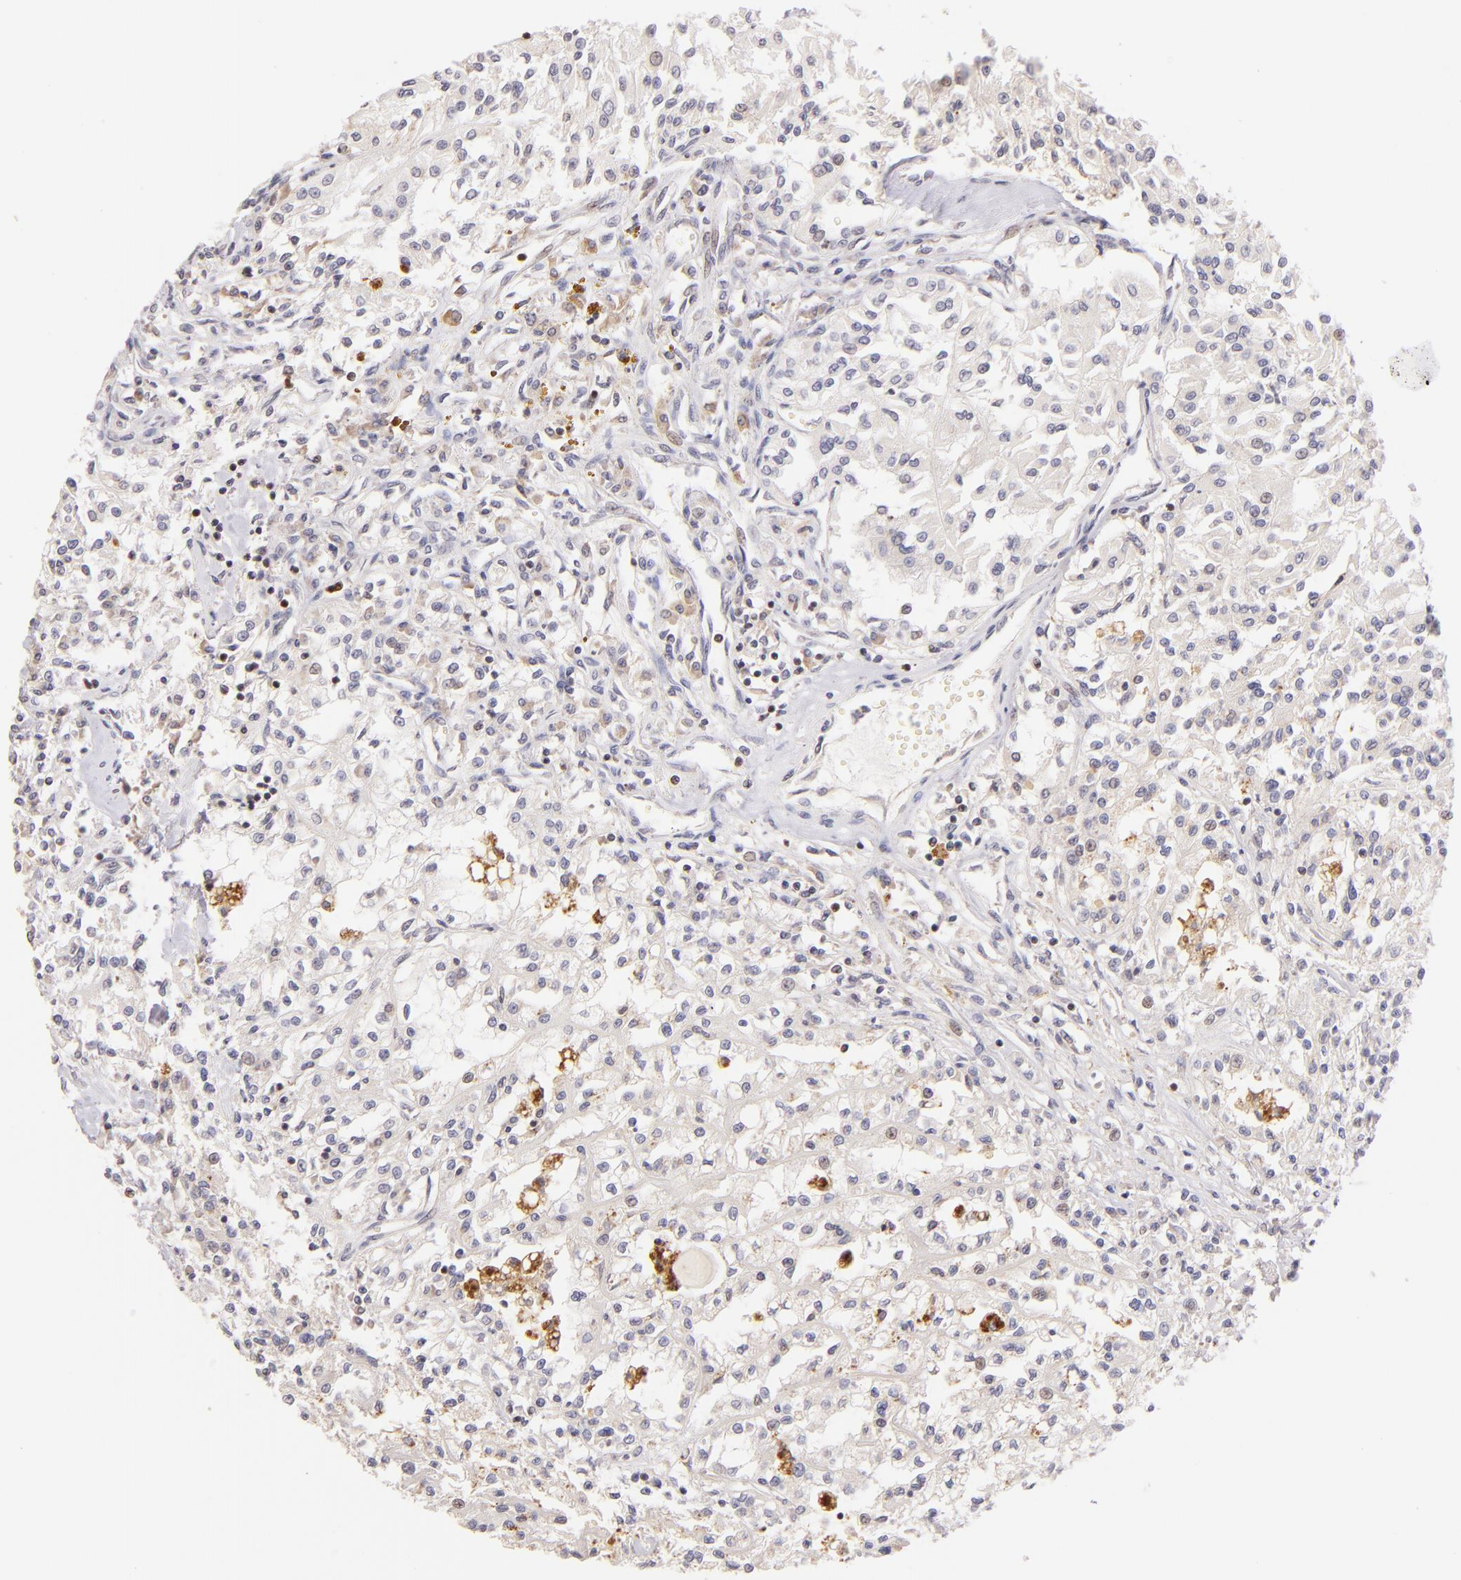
{"staining": {"intensity": "weak", "quantity": "25%-75%", "location": "cytoplasmic/membranous"}, "tissue": "renal cancer", "cell_type": "Tumor cells", "image_type": "cancer", "snomed": [{"axis": "morphology", "description": "Adenocarcinoma, NOS"}, {"axis": "topography", "description": "Kidney"}], "caption": "Renal adenocarcinoma was stained to show a protein in brown. There is low levels of weak cytoplasmic/membranous positivity in approximately 25%-75% of tumor cells.", "gene": "ZAP70", "patient": {"sex": "male", "age": 78}}